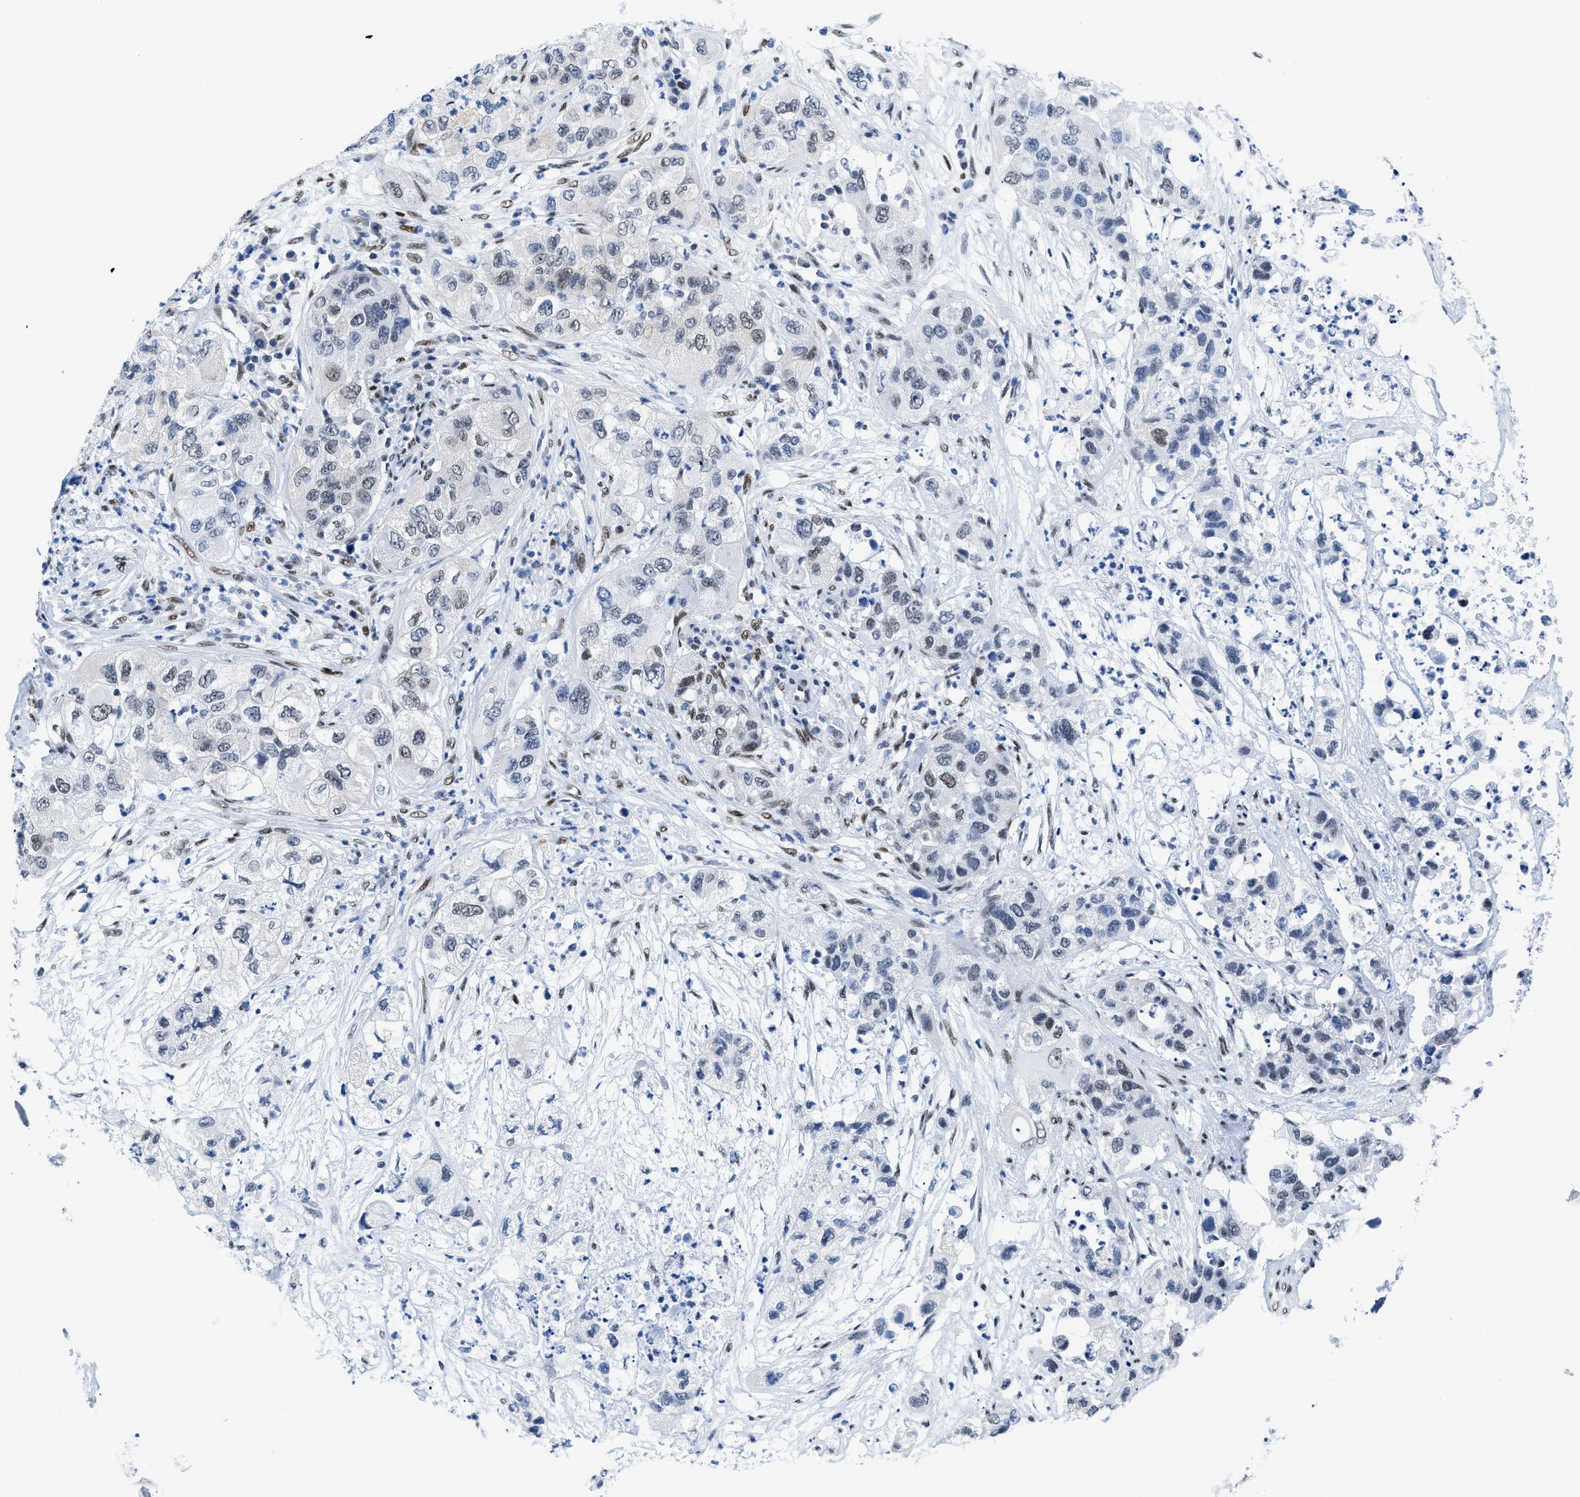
{"staining": {"intensity": "moderate", "quantity": "25%-75%", "location": "nuclear"}, "tissue": "pancreatic cancer", "cell_type": "Tumor cells", "image_type": "cancer", "snomed": [{"axis": "morphology", "description": "Adenocarcinoma, NOS"}, {"axis": "topography", "description": "Pancreas"}], "caption": "IHC photomicrograph of human pancreatic cancer (adenocarcinoma) stained for a protein (brown), which reveals medium levels of moderate nuclear staining in about 25%-75% of tumor cells.", "gene": "CTBP1", "patient": {"sex": "female", "age": 78}}